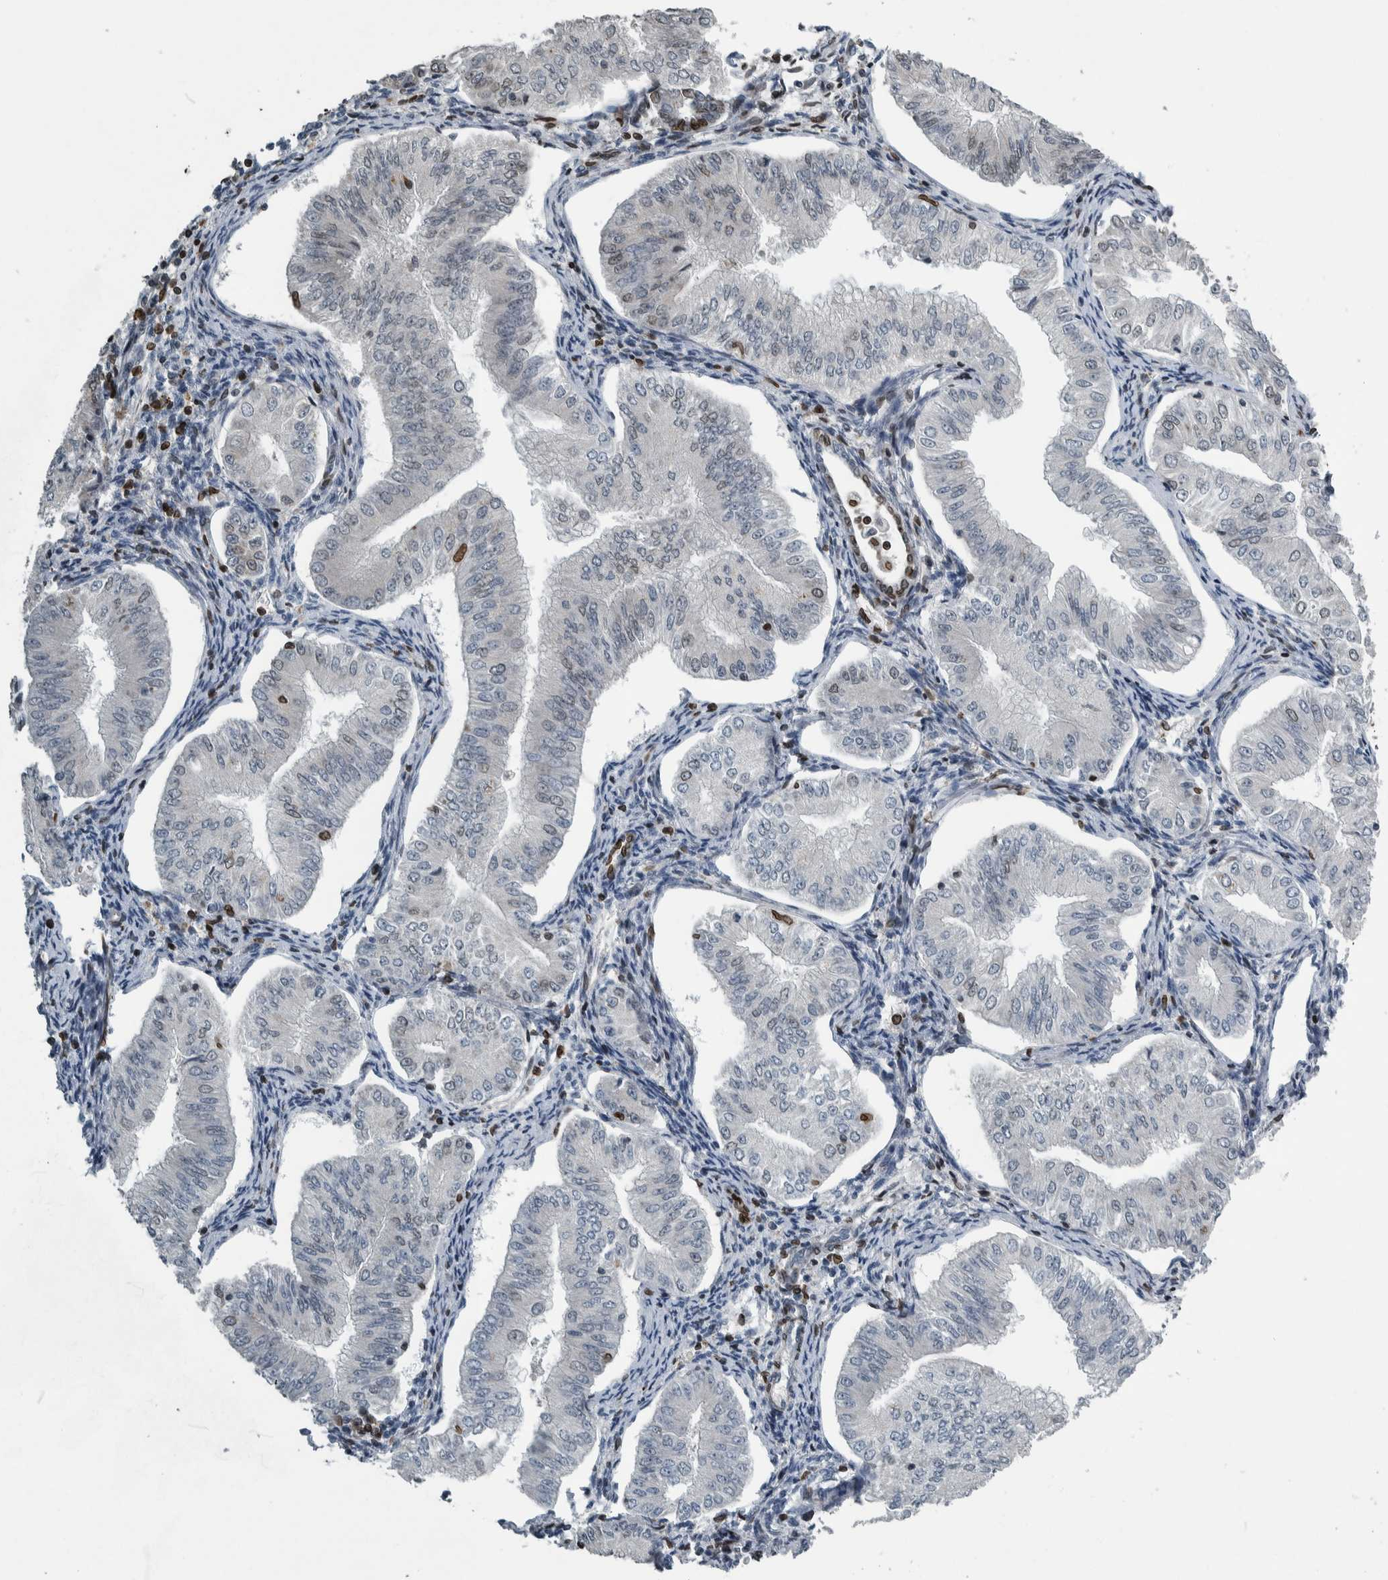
{"staining": {"intensity": "moderate", "quantity": "<25%", "location": "cytoplasmic/membranous,nuclear"}, "tissue": "endometrial cancer", "cell_type": "Tumor cells", "image_type": "cancer", "snomed": [{"axis": "morphology", "description": "Normal tissue, NOS"}, {"axis": "morphology", "description": "Adenocarcinoma, NOS"}, {"axis": "topography", "description": "Endometrium"}], "caption": "IHC (DAB (3,3'-diaminobenzidine)) staining of human adenocarcinoma (endometrial) displays moderate cytoplasmic/membranous and nuclear protein positivity in about <25% of tumor cells.", "gene": "FAM135B", "patient": {"sex": "female", "age": 53}}